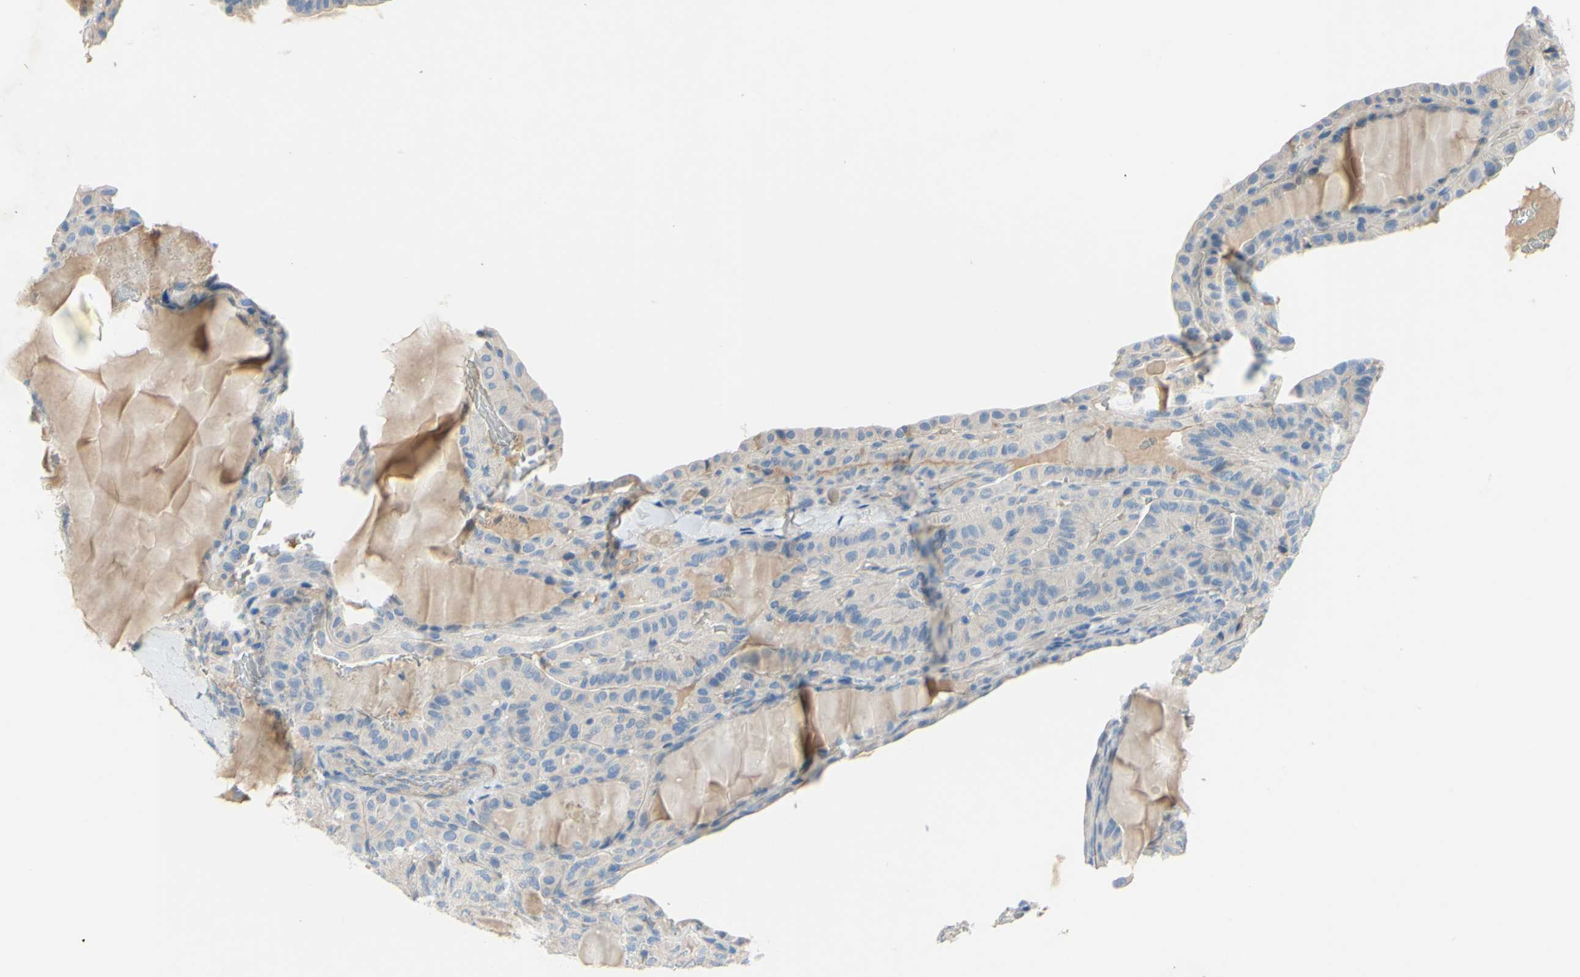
{"staining": {"intensity": "negative", "quantity": "none", "location": "none"}, "tissue": "thyroid cancer", "cell_type": "Tumor cells", "image_type": "cancer", "snomed": [{"axis": "morphology", "description": "Papillary adenocarcinoma, NOS"}, {"axis": "topography", "description": "Thyroid gland"}], "caption": "Tumor cells show no significant positivity in thyroid cancer.", "gene": "FDFT1", "patient": {"sex": "male", "age": 77}}